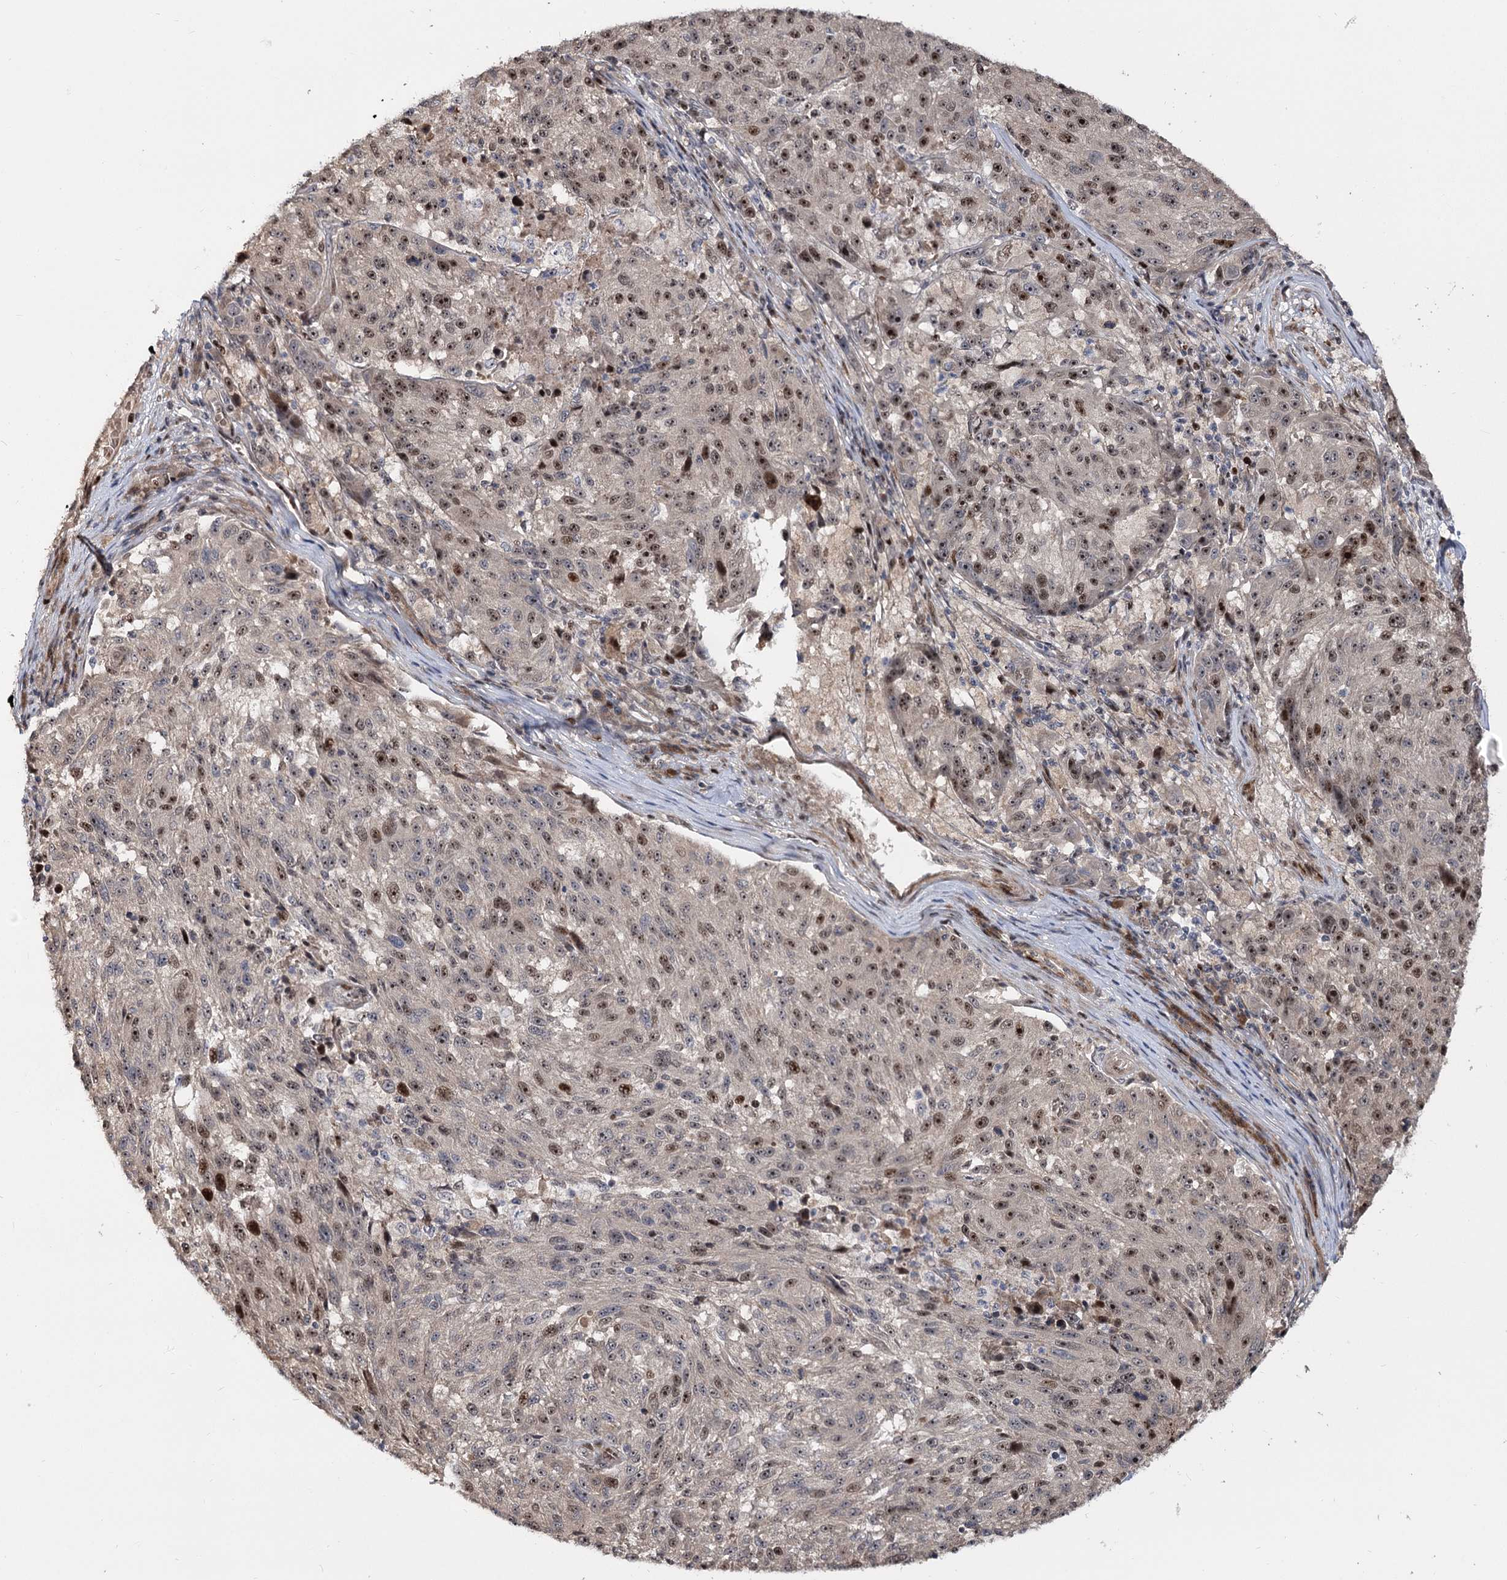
{"staining": {"intensity": "moderate", "quantity": "25%-75%", "location": "nuclear"}, "tissue": "melanoma", "cell_type": "Tumor cells", "image_type": "cancer", "snomed": [{"axis": "morphology", "description": "Malignant melanoma, NOS"}, {"axis": "topography", "description": "Skin"}], "caption": "A medium amount of moderate nuclear expression is appreciated in approximately 25%-75% of tumor cells in melanoma tissue. The protein is stained brown, and the nuclei are stained in blue (DAB (3,3'-diaminobenzidine) IHC with brightfield microscopy, high magnification).", "gene": "PIK3C2A", "patient": {"sex": "male", "age": 53}}